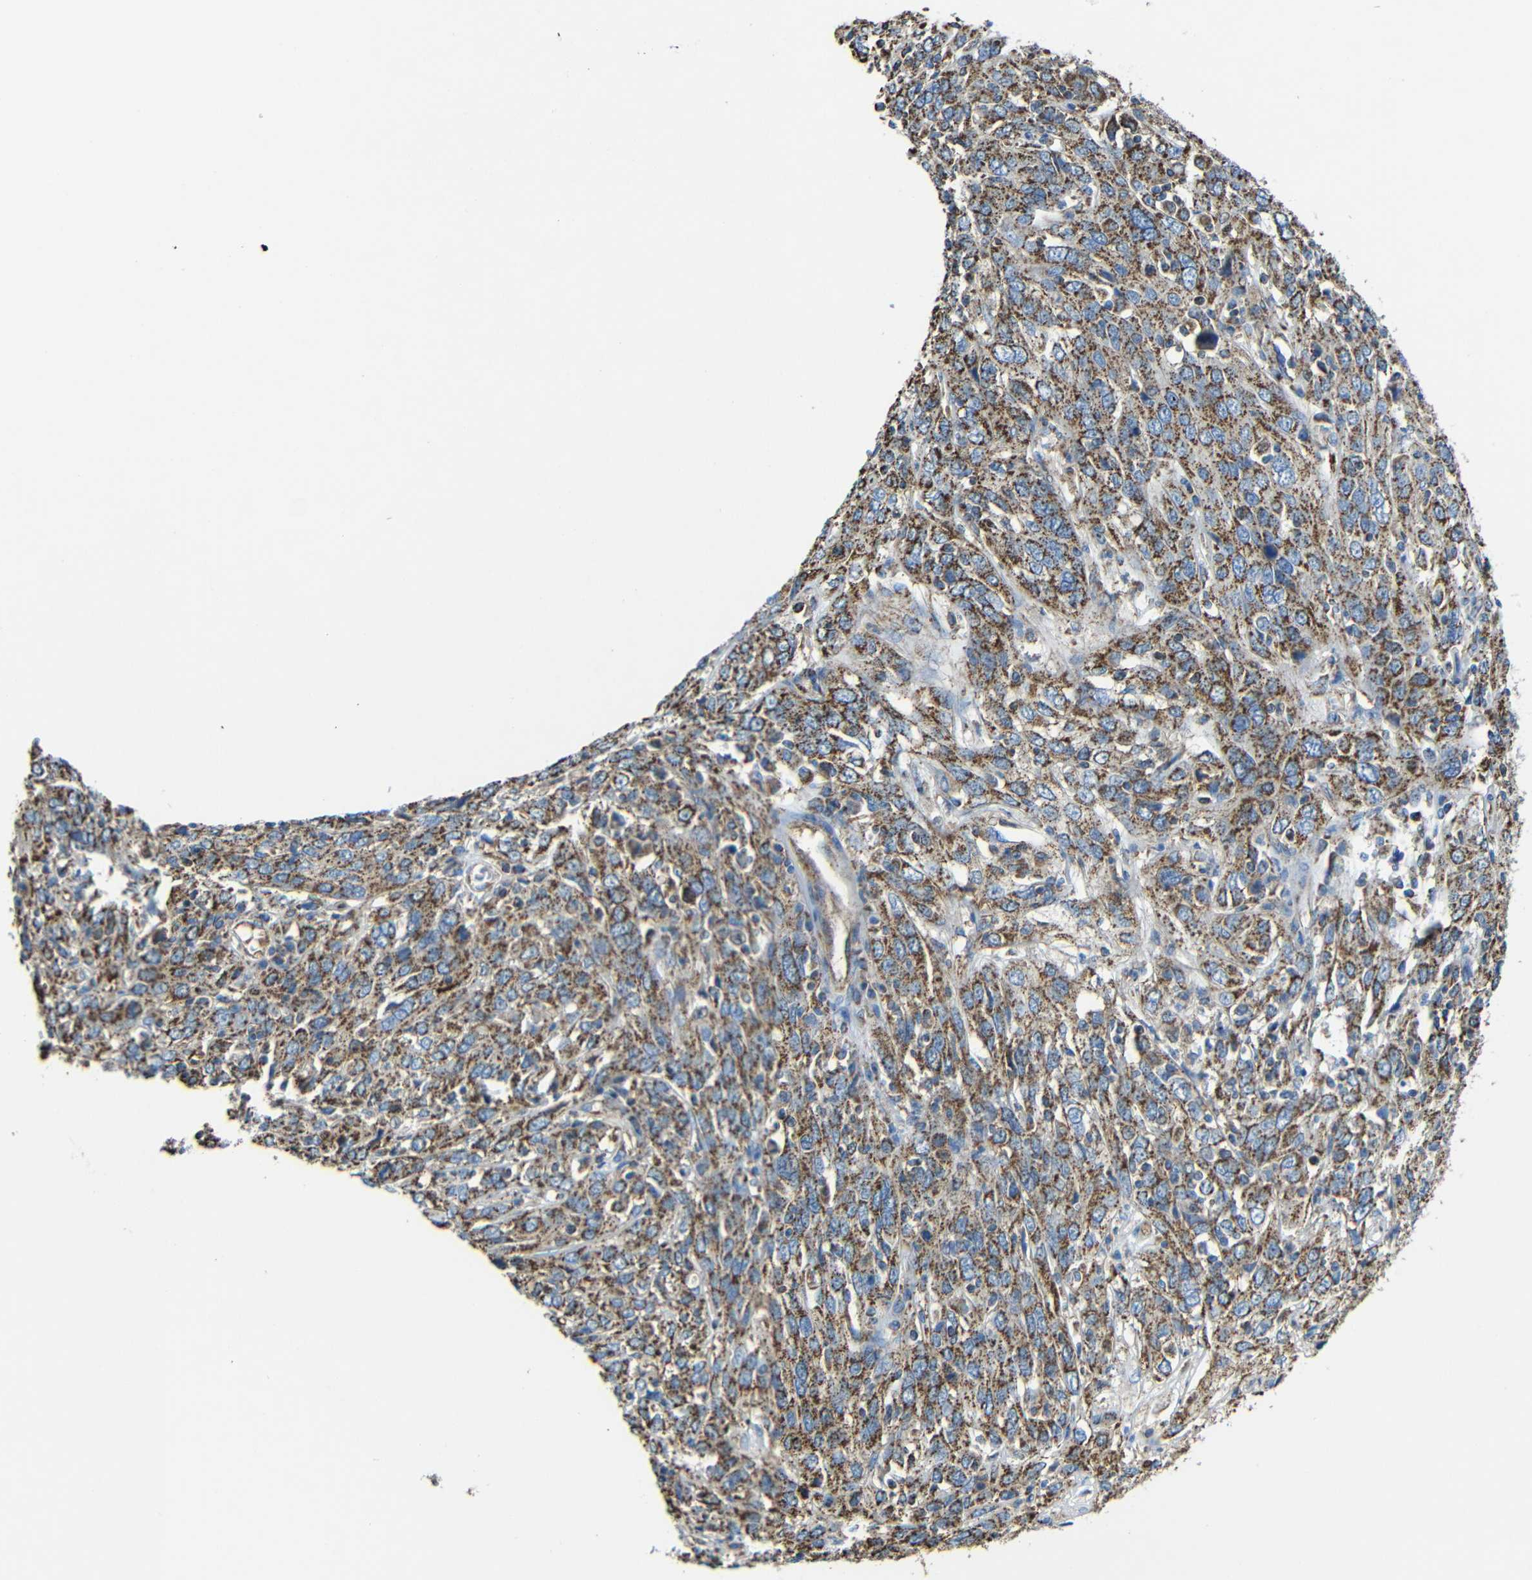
{"staining": {"intensity": "strong", "quantity": ">75%", "location": "cytoplasmic/membranous"}, "tissue": "cervical cancer", "cell_type": "Tumor cells", "image_type": "cancer", "snomed": [{"axis": "morphology", "description": "Squamous cell carcinoma, NOS"}, {"axis": "topography", "description": "Cervix"}], "caption": "High-power microscopy captured an IHC micrograph of cervical cancer, revealing strong cytoplasmic/membranous expression in about >75% of tumor cells. The protein of interest is shown in brown color, while the nuclei are stained blue.", "gene": "INTS6L", "patient": {"sex": "female", "age": 46}}